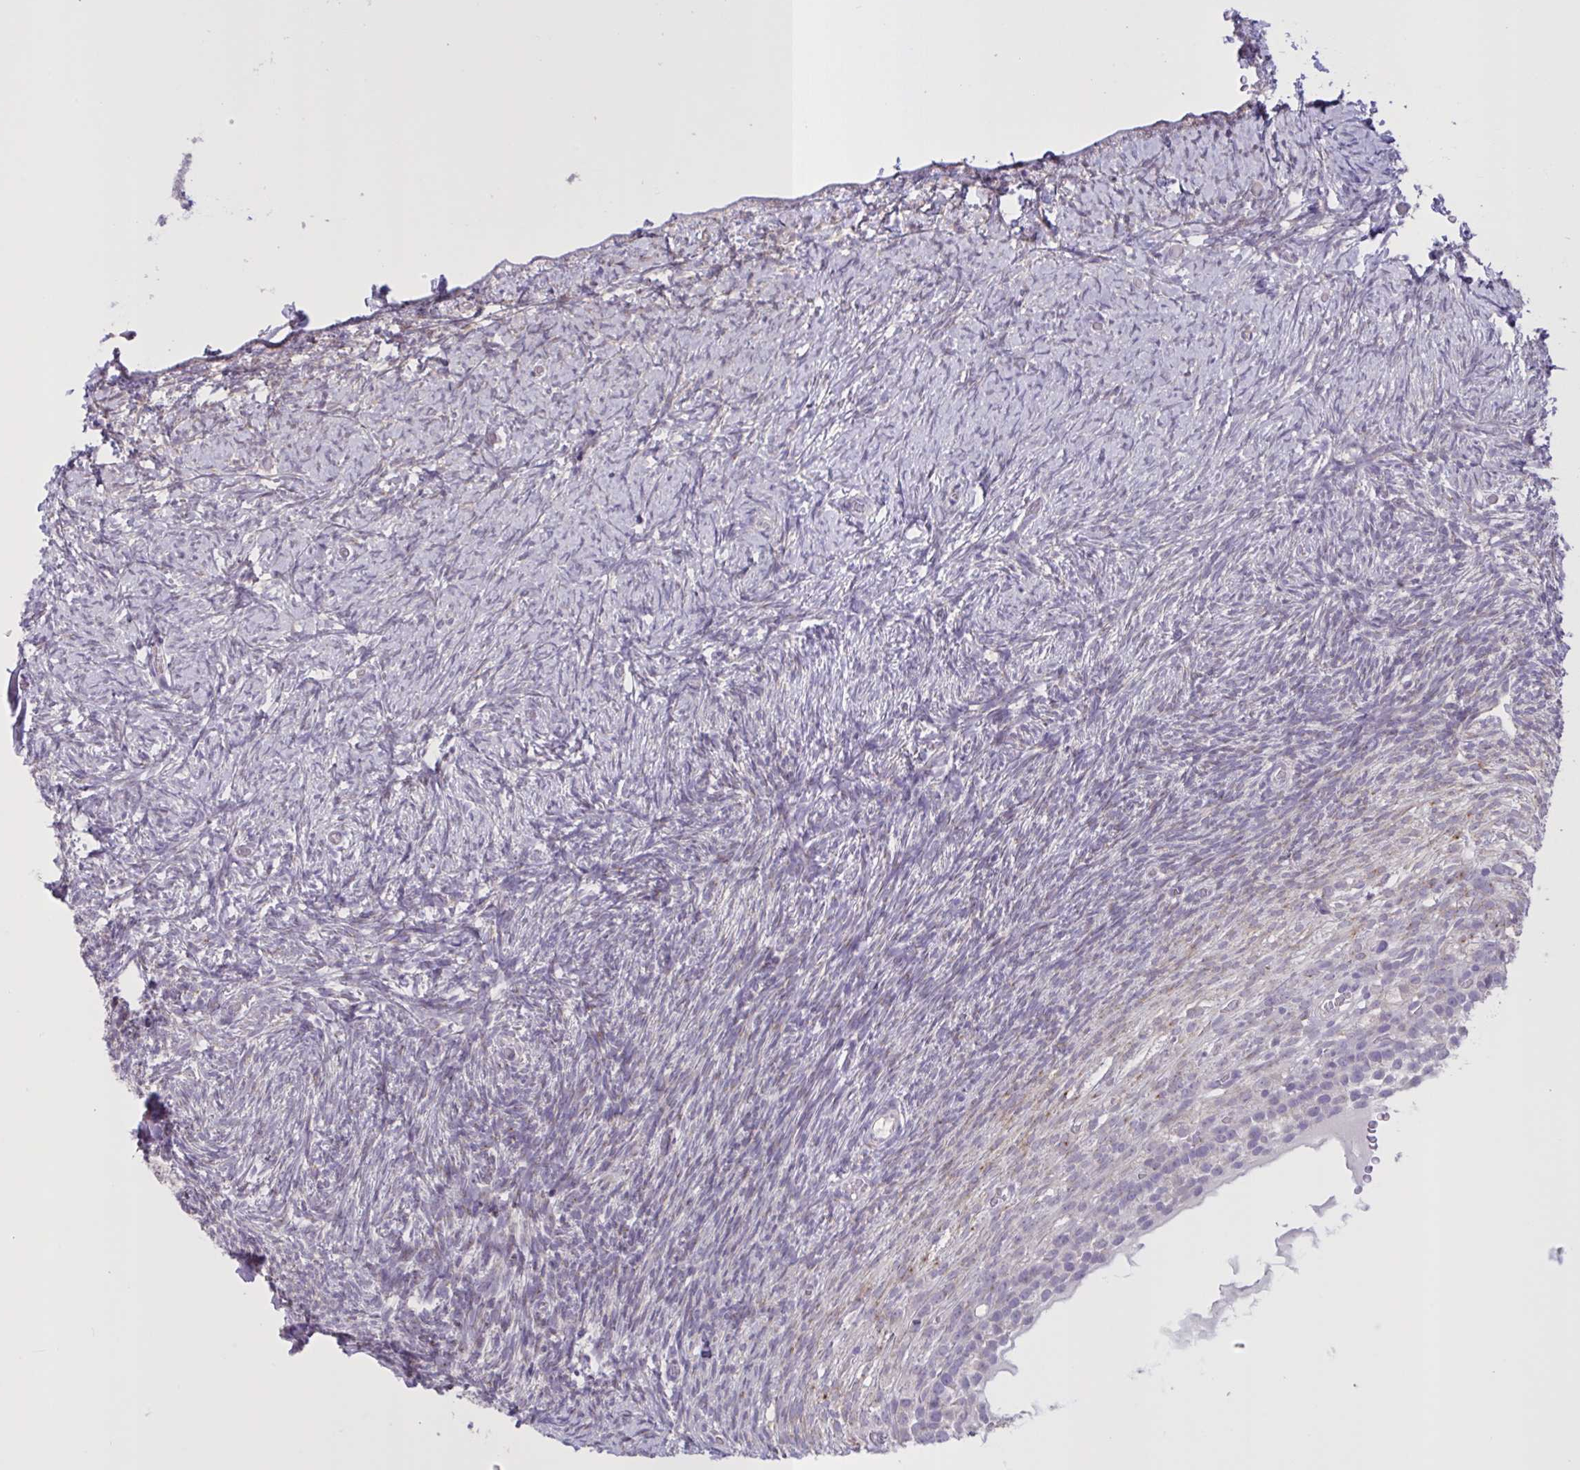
{"staining": {"intensity": "moderate", "quantity": "<25%", "location": "cytoplasmic/membranous"}, "tissue": "ovary", "cell_type": "Ovarian stroma cells", "image_type": "normal", "snomed": [{"axis": "morphology", "description": "Normal tissue, NOS"}, {"axis": "topography", "description": "Ovary"}], "caption": "Moderate cytoplasmic/membranous protein staining is seen in about <25% of ovarian stroma cells in ovary. (IHC, brightfield microscopy, high magnification).", "gene": "MRGPRX2", "patient": {"sex": "female", "age": 39}}